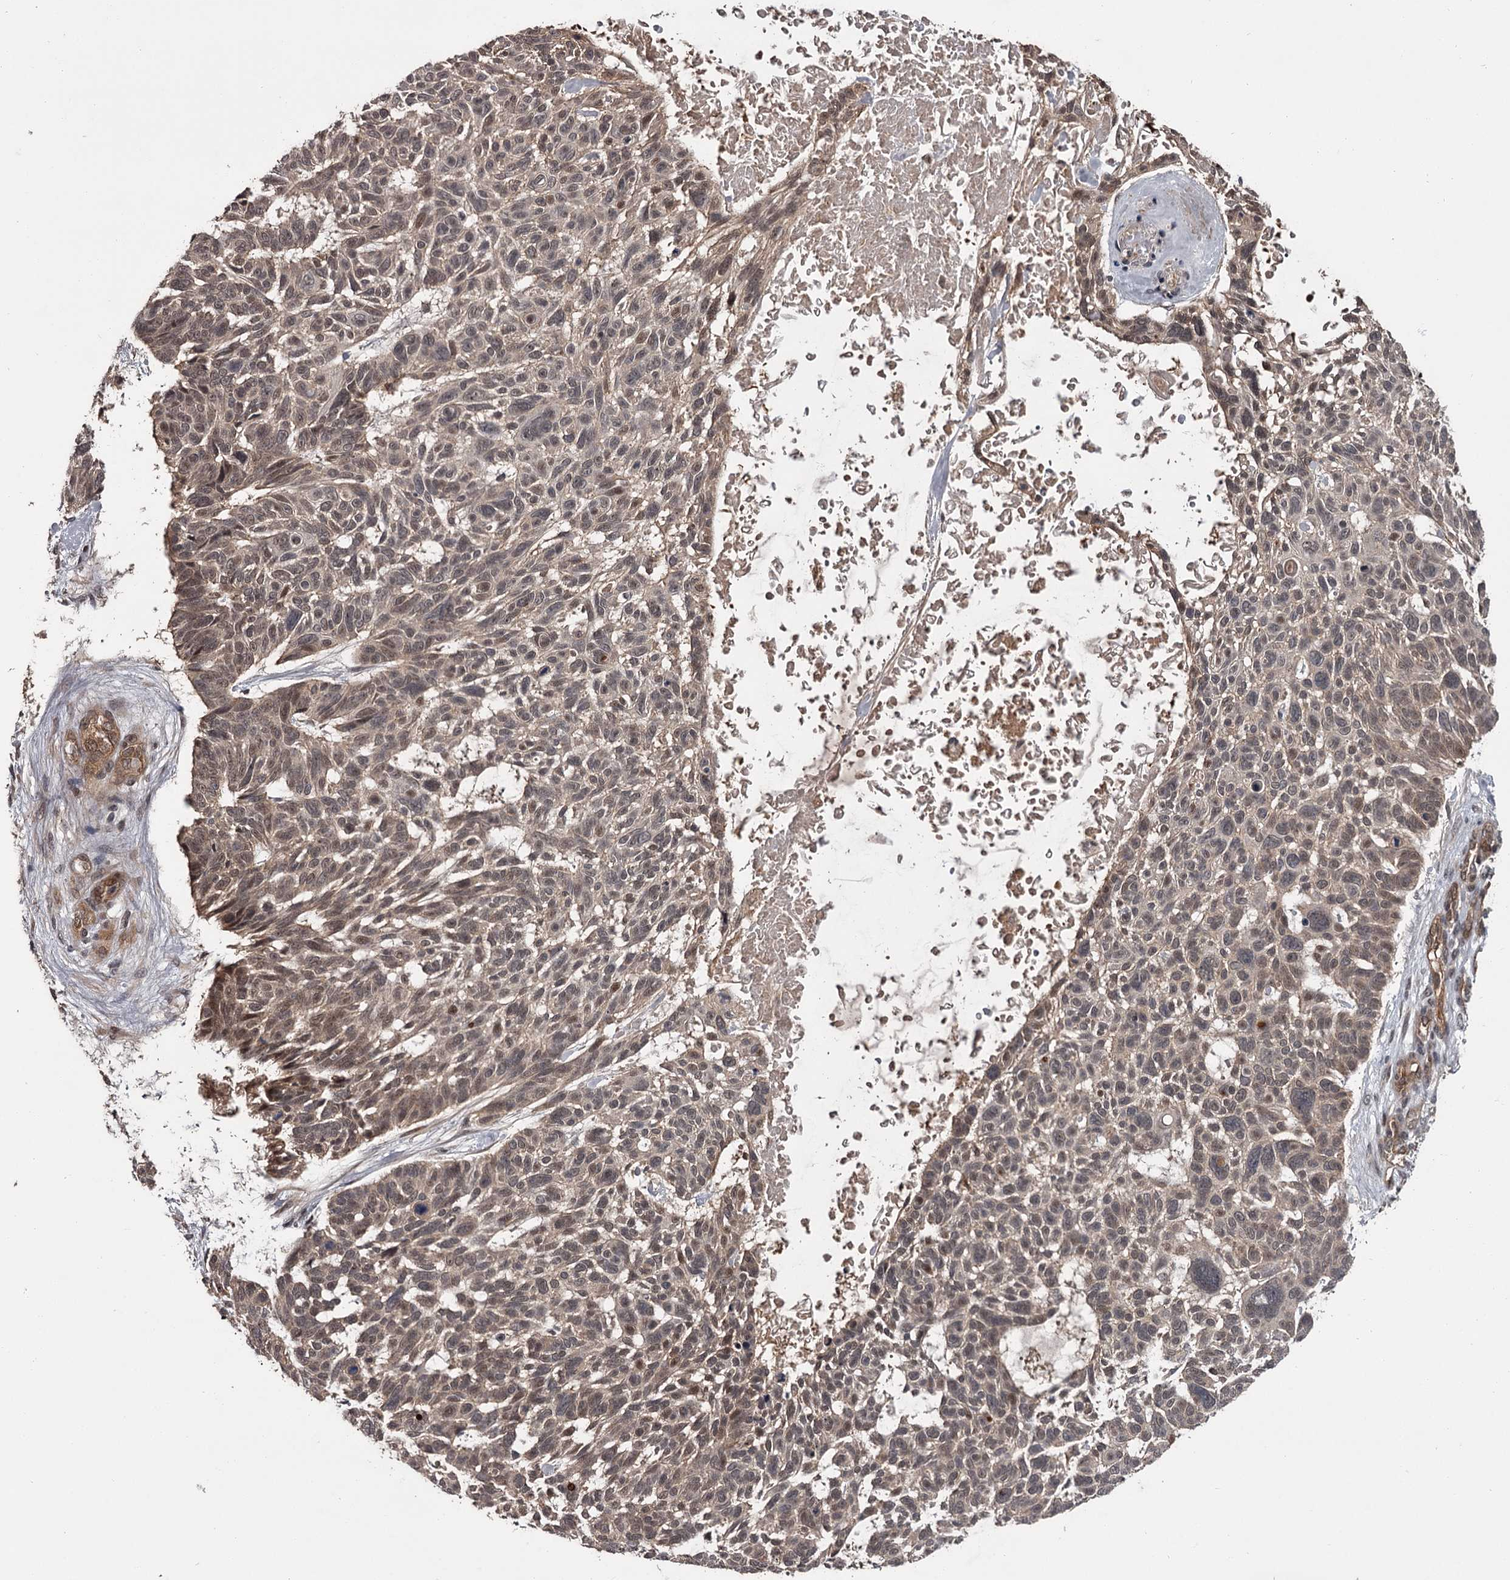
{"staining": {"intensity": "weak", "quantity": ">75%", "location": "cytoplasmic/membranous,nuclear"}, "tissue": "skin cancer", "cell_type": "Tumor cells", "image_type": "cancer", "snomed": [{"axis": "morphology", "description": "Basal cell carcinoma"}, {"axis": "topography", "description": "Skin"}], "caption": "Protein staining of skin cancer tissue displays weak cytoplasmic/membranous and nuclear staining in approximately >75% of tumor cells.", "gene": "CDC42EP2", "patient": {"sex": "male", "age": 88}}